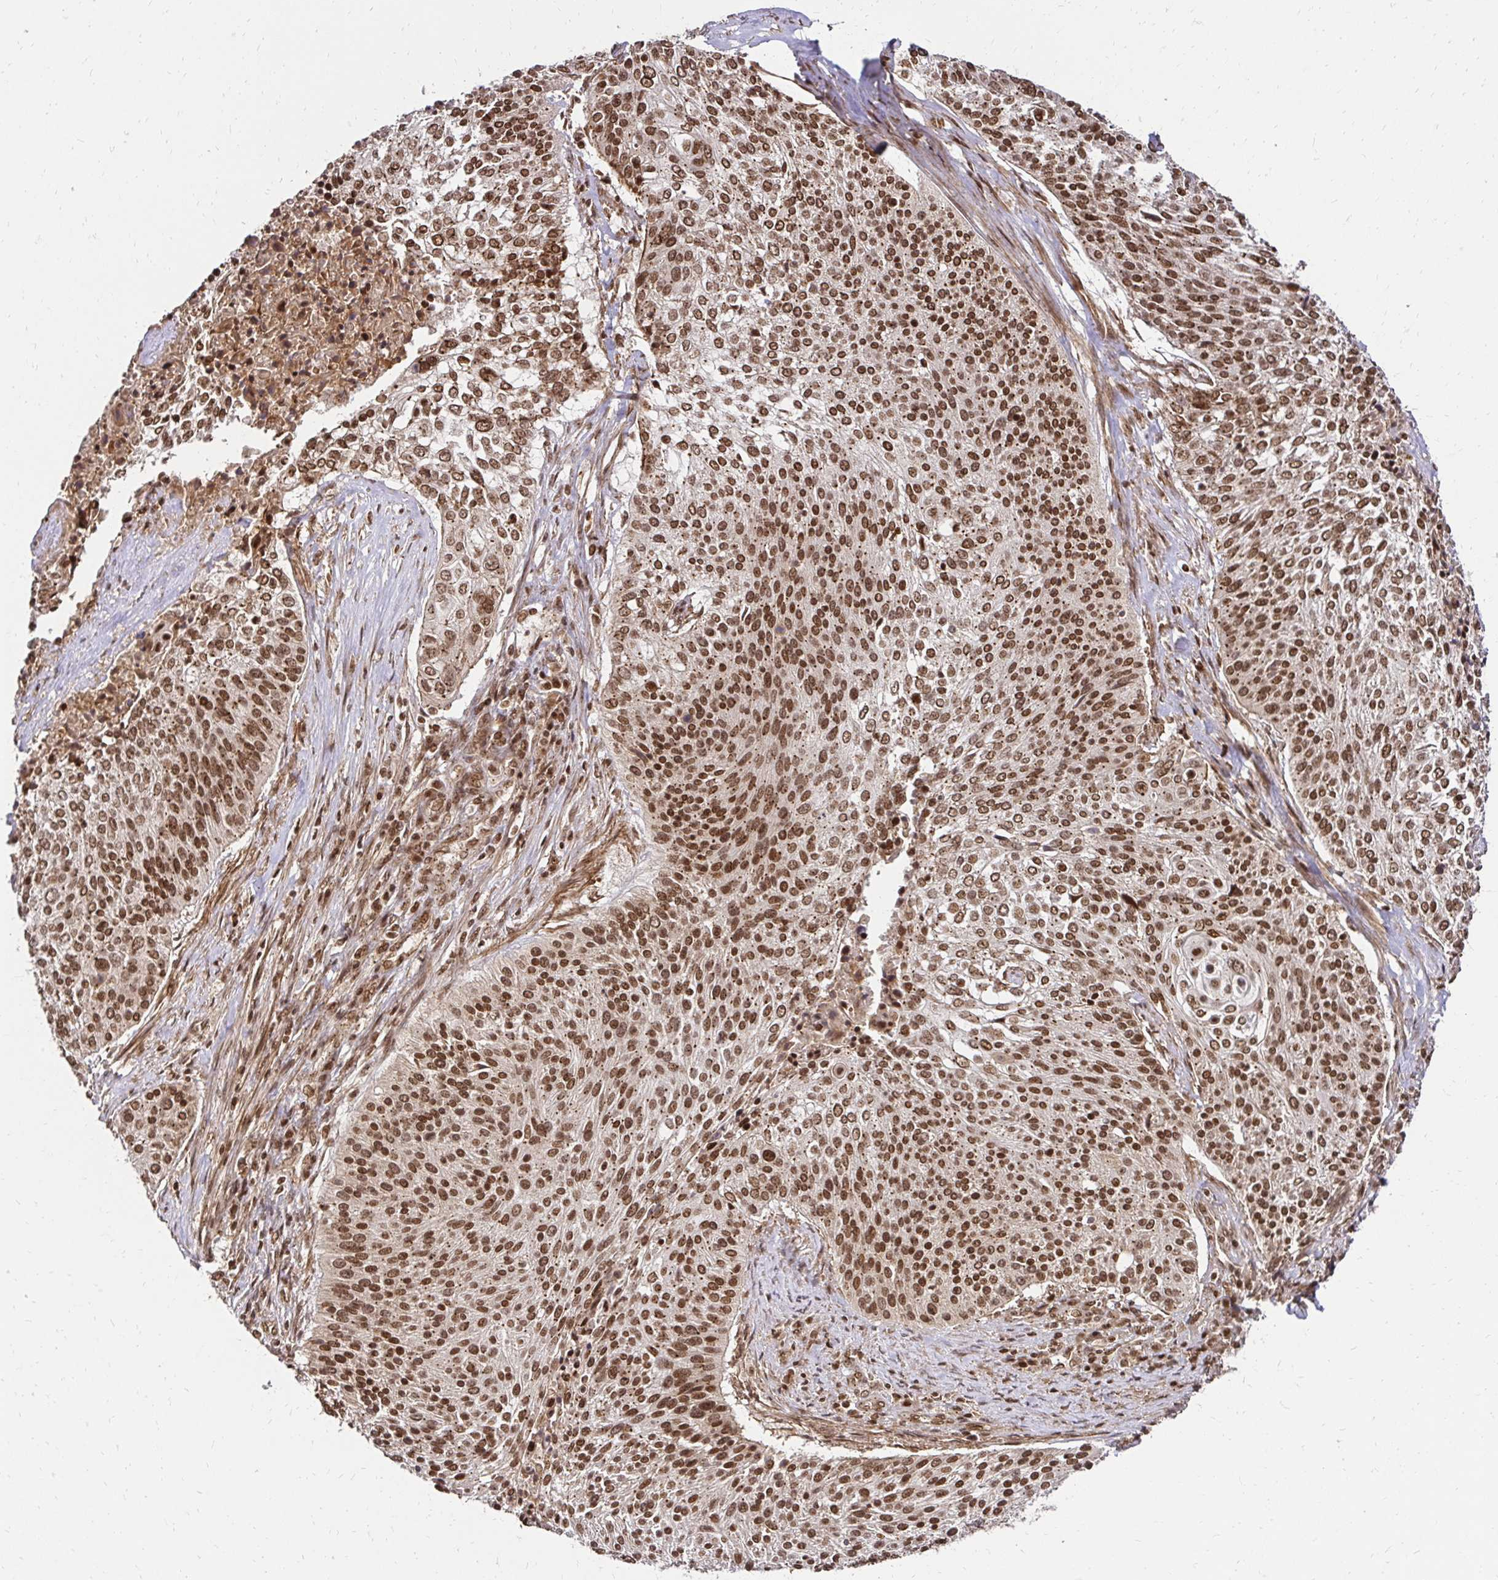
{"staining": {"intensity": "moderate", "quantity": ">75%", "location": "cytoplasmic/membranous,nuclear"}, "tissue": "cervical cancer", "cell_type": "Tumor cells", "image_type": "cancer", "snomed": [{"axis": "morphology", "description": "Squamous cell carcinoma, NOS"}, {"axis": "topography", "description": "Cervix"}], "caption": "Immunohistochemical staining of cervical squamous cell carcinoma shows moderate cytoplasmic/membranous and nuclear protein staining in approximately >75% of tumor cells.", "gene": "GLYR1", "patient": {"sex": "female", "age": 31}}